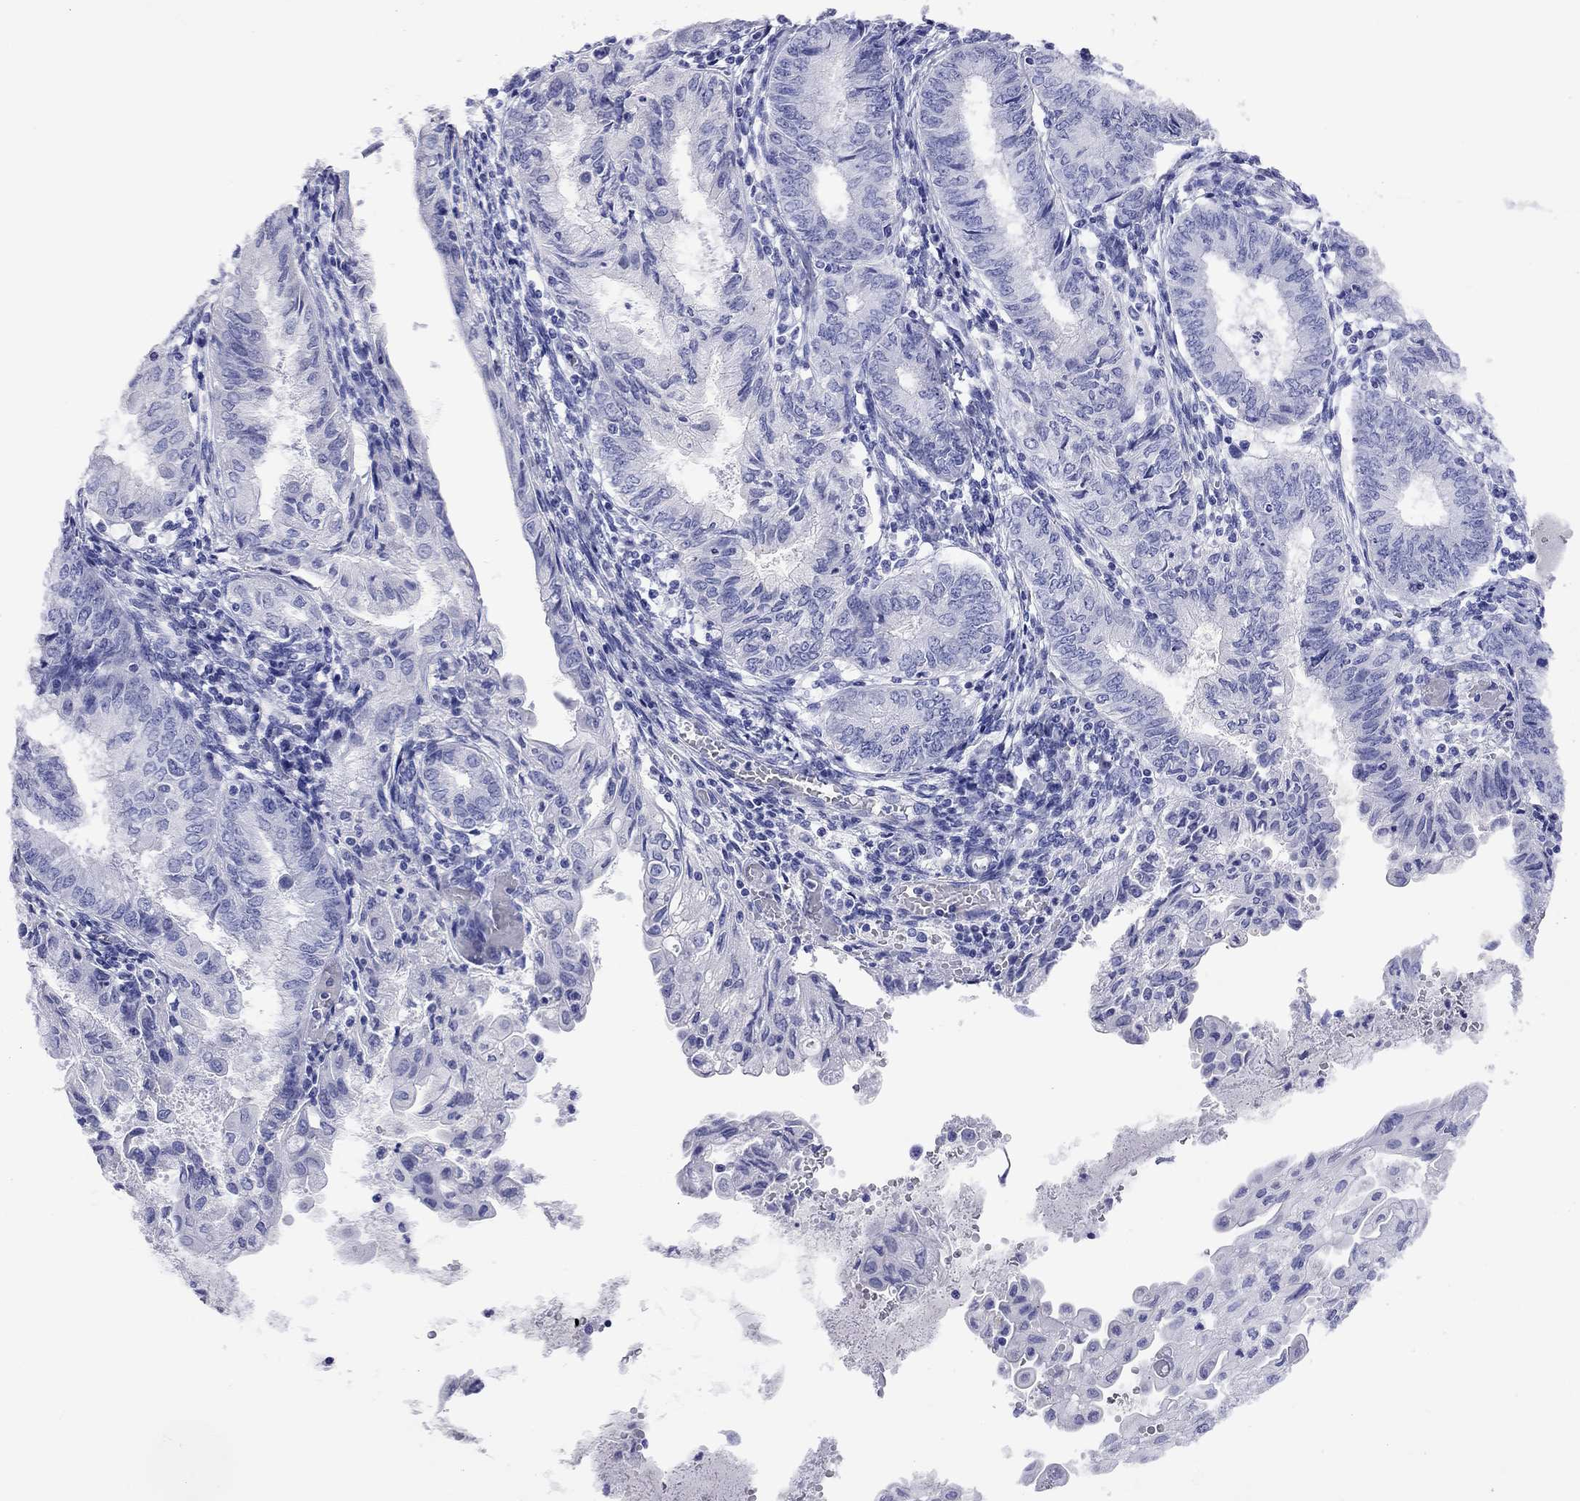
{"staining": {"intensity": "negative", "quantity": "none", "location": "none"}, "tissue": "endometrial cancer", "cell_type": "Tumor cells", "image_type": "cancer", "snomed": [{"axis": "morphology", "description": "Adenocarcinoma, NOS"}, {"axis": "topography", "description": "Endometrium"}], "caption": "There is no significant positivity in tumor cells of endometrial cancer.", "gene": "KIAA2012", "patient": {"sex": "female", "age": 68}}